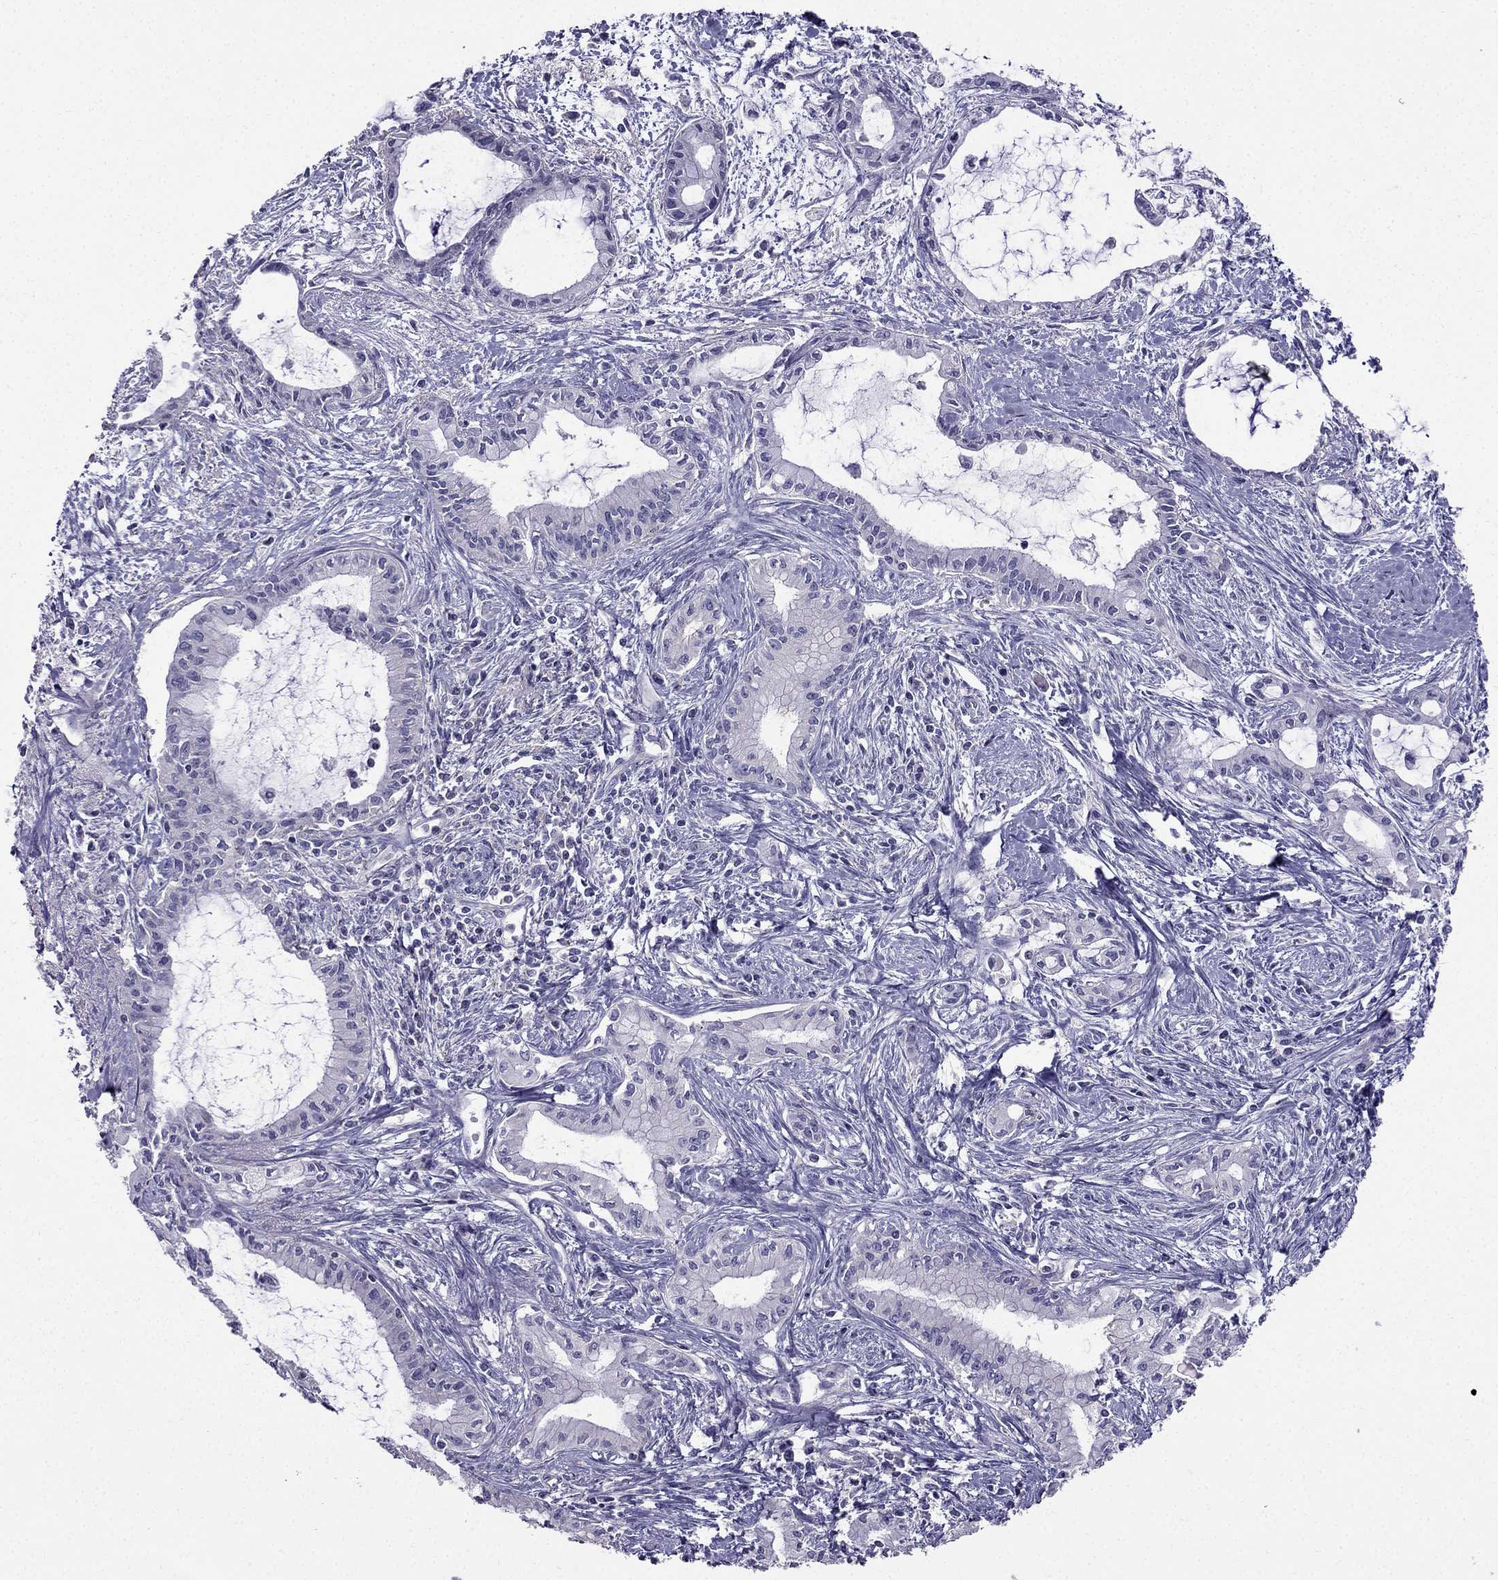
{"staining": {"intensity": "negative", "quantity": "none", "location": "none"}, "tissue": "pancreatic cancer", "cell_type": "Tumor cells", "image_type": "cancer", "snomed": [{"axis": "morphology", "description": "Adenocarcinoma, NOS"}, {"axis": "topography", "description": "Pancreas"}], "caption": "Tumor cells show no significant expression in pancreatic cancer (adenocarcinoma).", "gene": "AS3MT", "patient": {"sex": "male", "age": 48}}